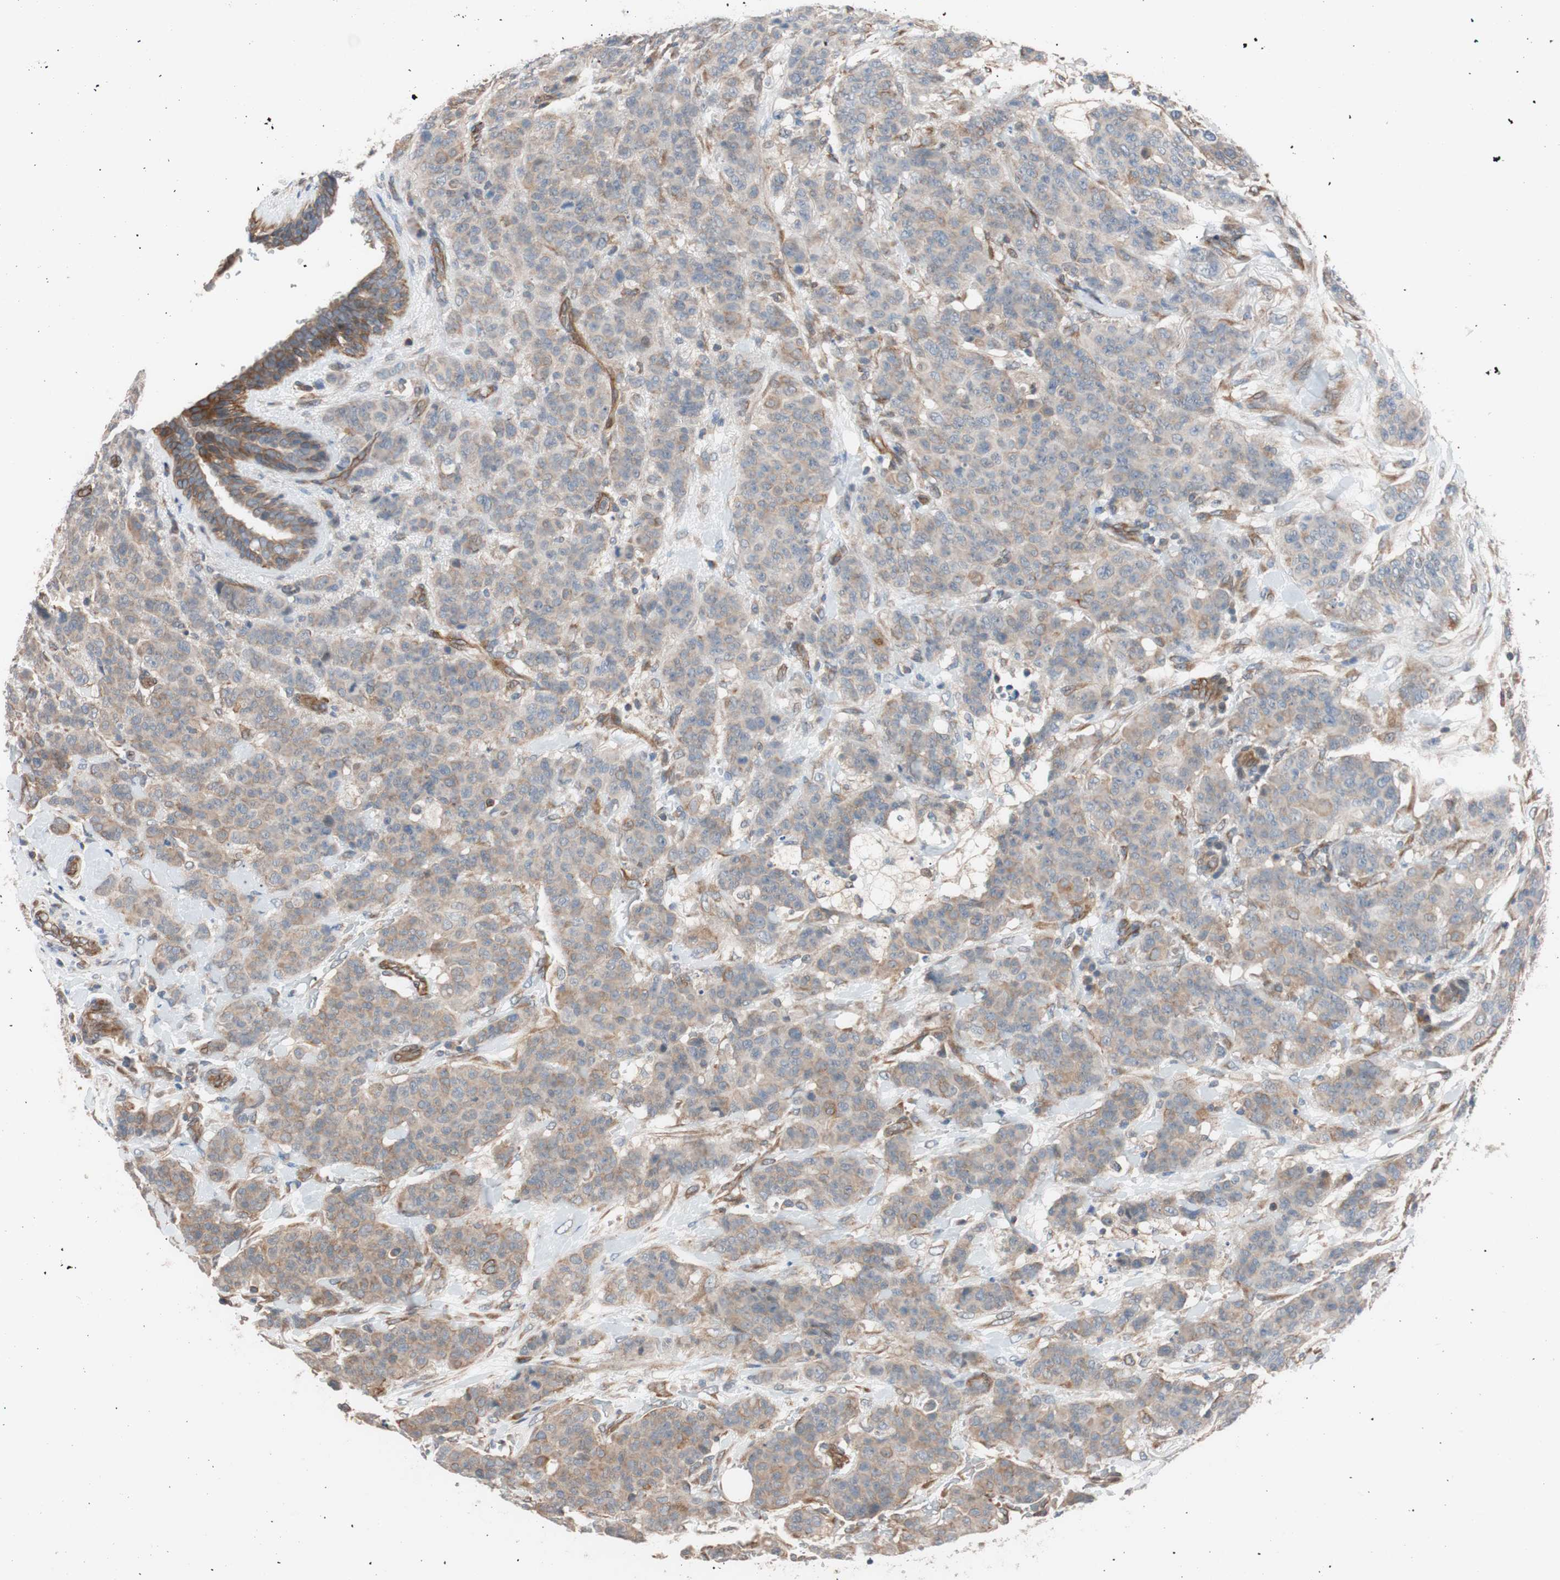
{"staining": {"intensity": "weak", "quantity": "25%-75%", "location": "cytoplasmic/membranous"}, "tissue": "breast cancer", "cell_type": "Tumor cells", "image_type": "cancer", "snomed": [{"axis": "morphology", "description": "Duct carcinoma"}, {"axis": "topography", "description": "Breast"}], "caption": "Immunohistochemical staining of human breast cancer (infiltrating ductal carcinoma) demonstrates low levels of weak cytoplasmic/membranous positivity in about 25%-75% of tumor cells. The protein is stained brown, and the nuclei are stained in blue (DAB (3,3'-diaminobenzidine) IHC with brightfield microscopy, high magnification).", "gene": "SMG1", "patient": {"sex": "female", "age": 40}}